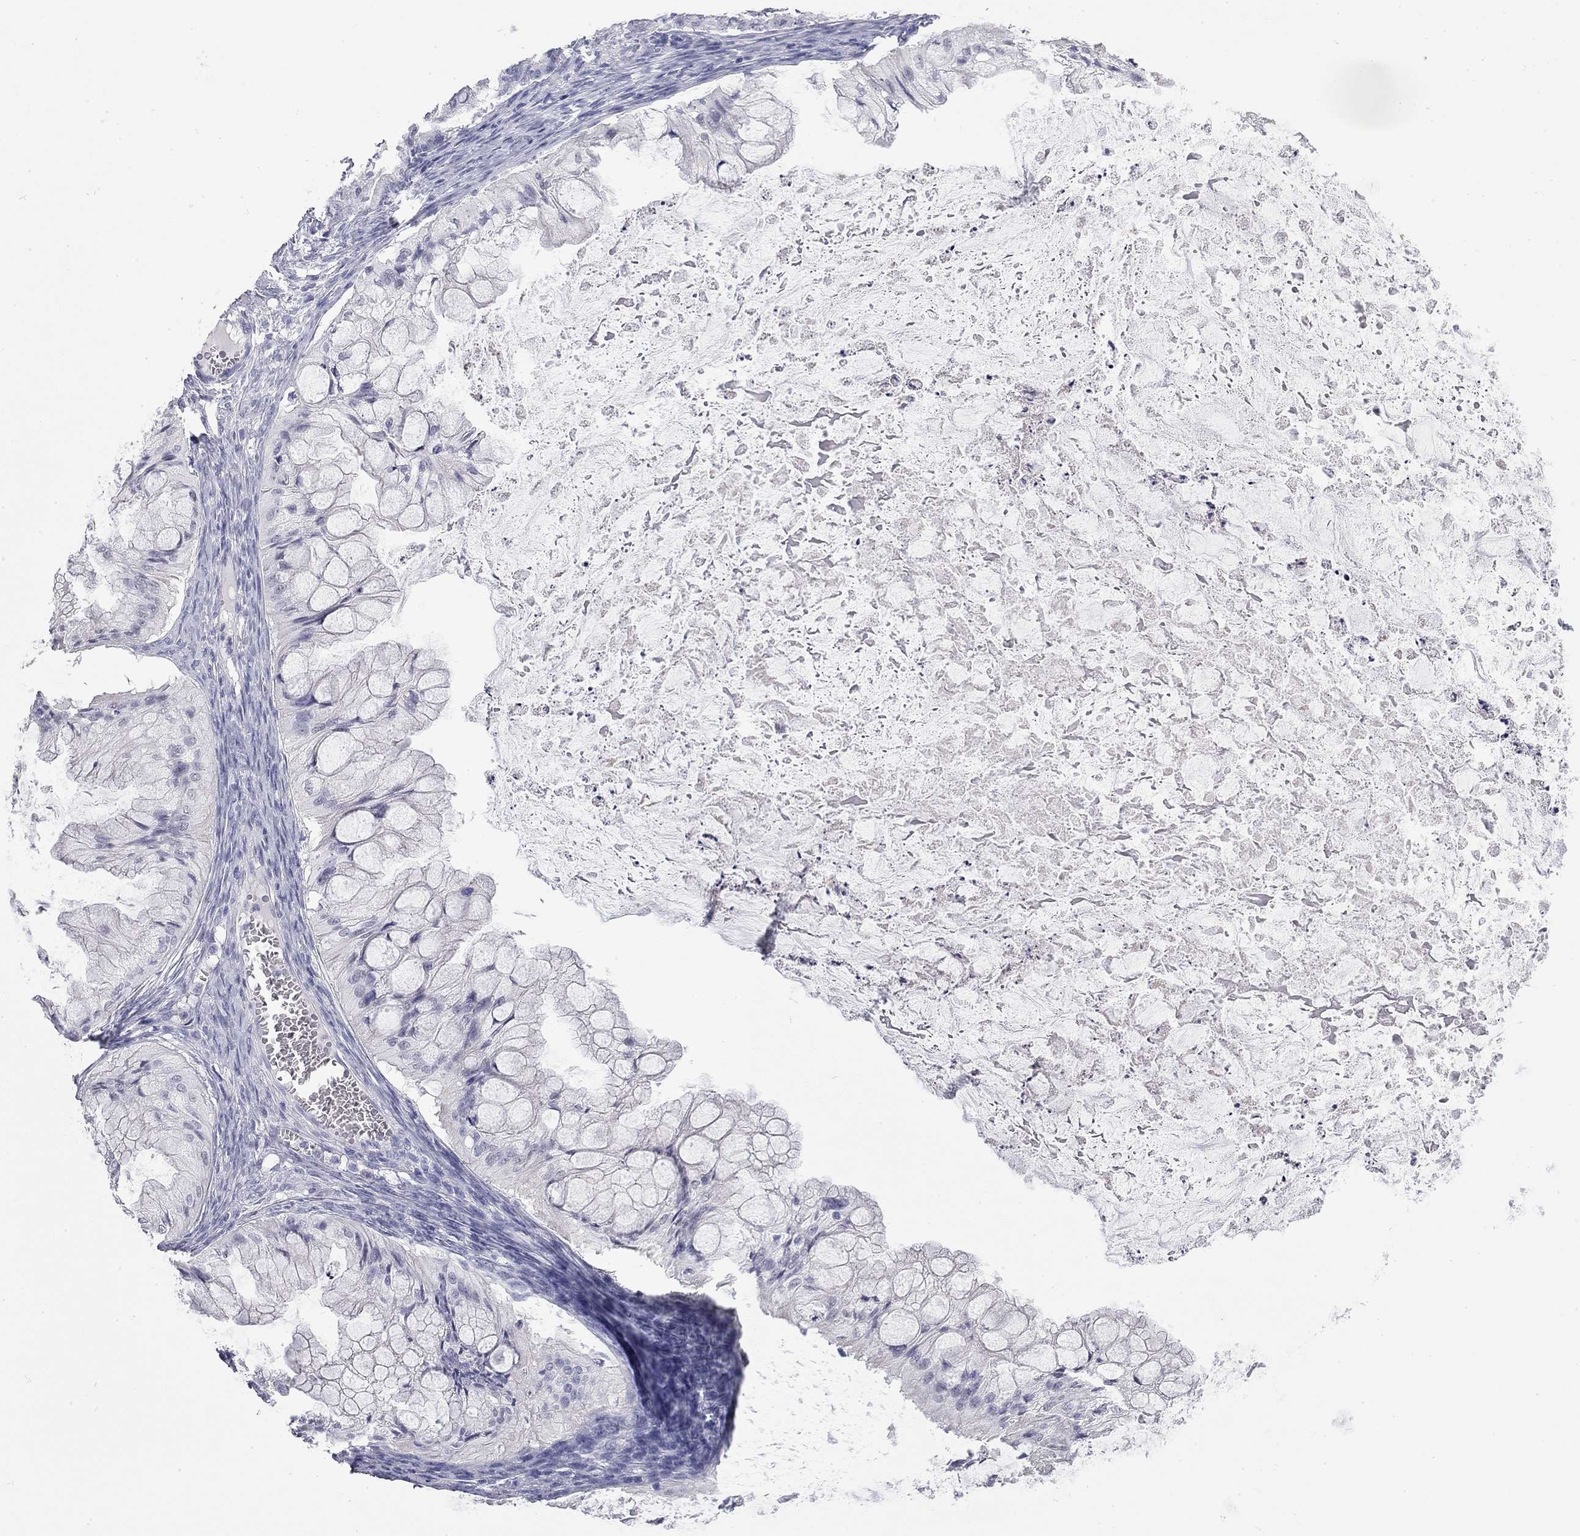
{"staining": {"intensity": "negative", "quantity": "none", "location": "none"}, "tissue": "ovarian cancer", "cell_type": "Tumor cells", "image_type": "cancer", "snomed": [{"axis": "morphology", "description": "Cystadenocarcinoma, mucinous, NOS"}, {"axis": "topography", "description": "Ovary"}], "caption": "An image of mucinous cystadenocarcinoma (ovarian) stained for a protein exhibits no brown staining in tumor cells. (Brightfield microscopy of DAB (3,3'-diaminobenzidine) immunohistochemistry at high magnification).", "gene": "AK8", "patient": {"sex": "female", "age": 57}}